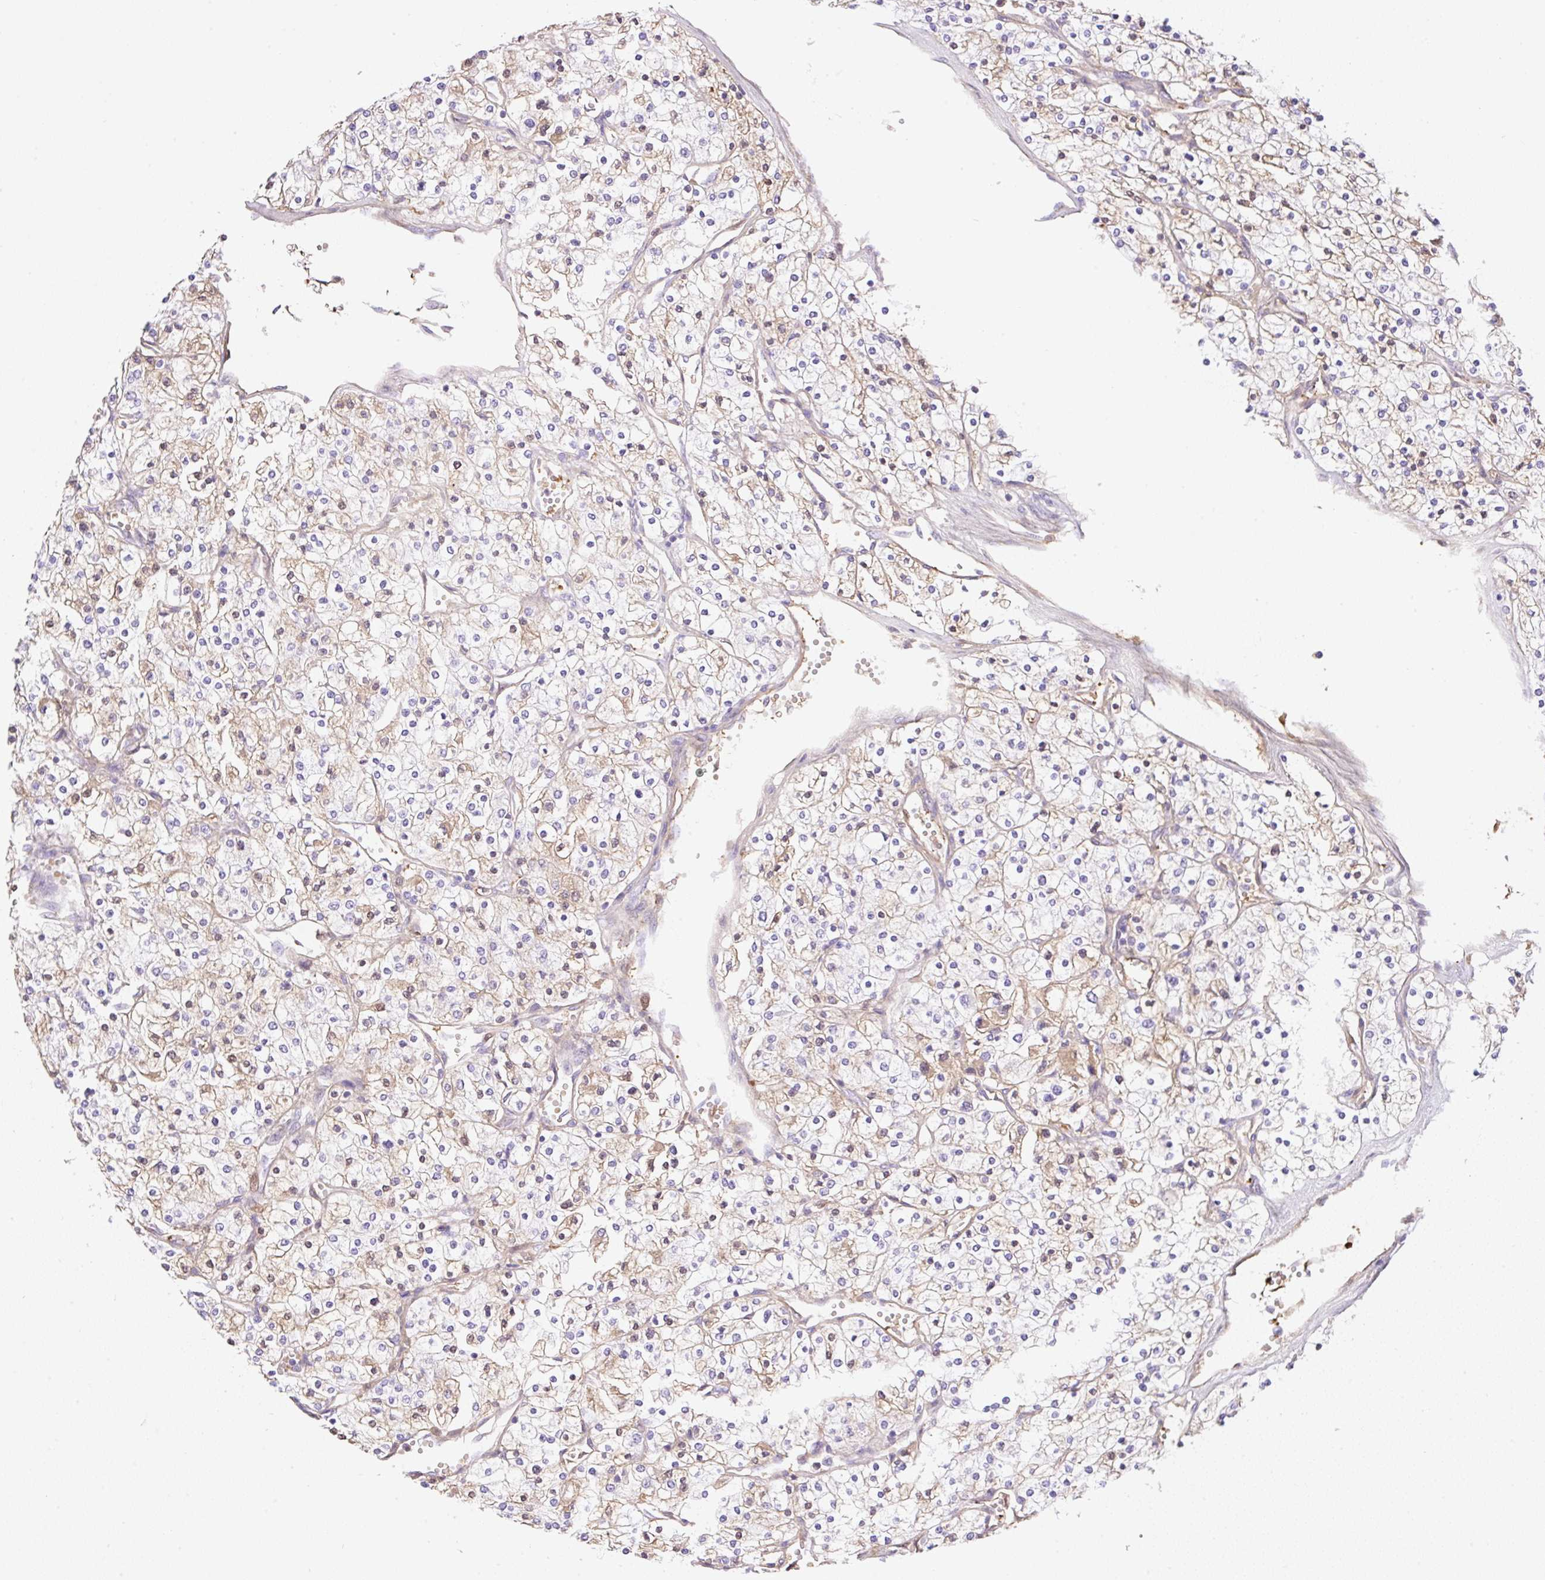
{"staining": {"intensity": "weak", "quantity": "25%-75%", "location": "cytoplasmic/membranous"}, "tissue": "renal cancer", "cell_type": "Tumor cells", "image_type": "cancer", "snomed": [{"axis": "morphology", "description": "Adenocarcinoma, NOS"}, {"axis": "topography", "description": "Kidney"}], "caption": "Renal cancer was stained to show a protein in brown. There is low levels of weak cytoplasmic/membranous expression in about 25%-75% of tumor cells.", "gene": "TDRD15", "patient": {"sex": "male", "age": 80}}